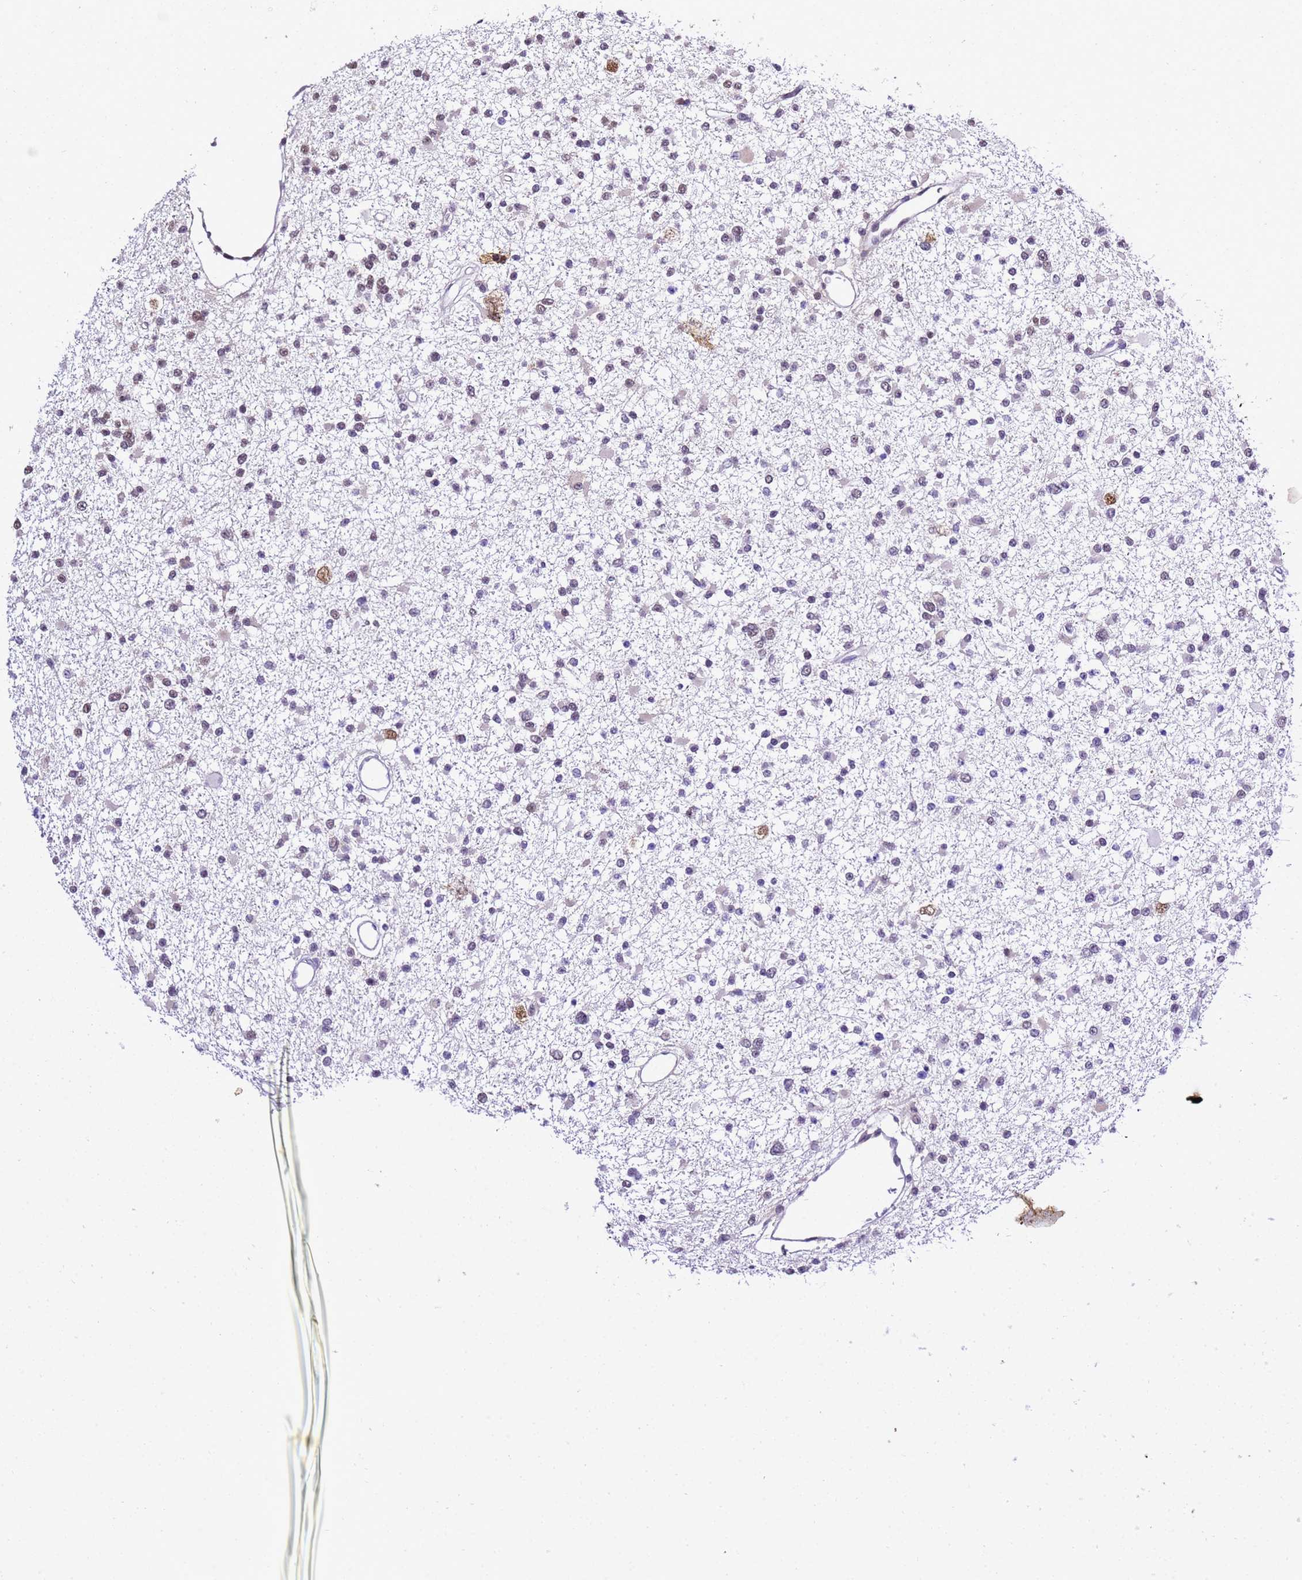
{"staining": {"intensity": "moderate", "quantity": "<25%", "location": "nuclear"}, "tissue": "glioma", "cell_type": "Tumor cells", "image_type": "cancer", "snomed": [{"axis": "morphology", "description": "Glioma, malignant, Low grade"}, {"axis": "topography", "description": "Brain"}], "caption": "Glioma stained with DAB IHC displays low levels of moderate nuclear staining in approximately <25% of tumor cells.", "gene": "SMN1", "patient": {"sex": "female", "age": 22}}